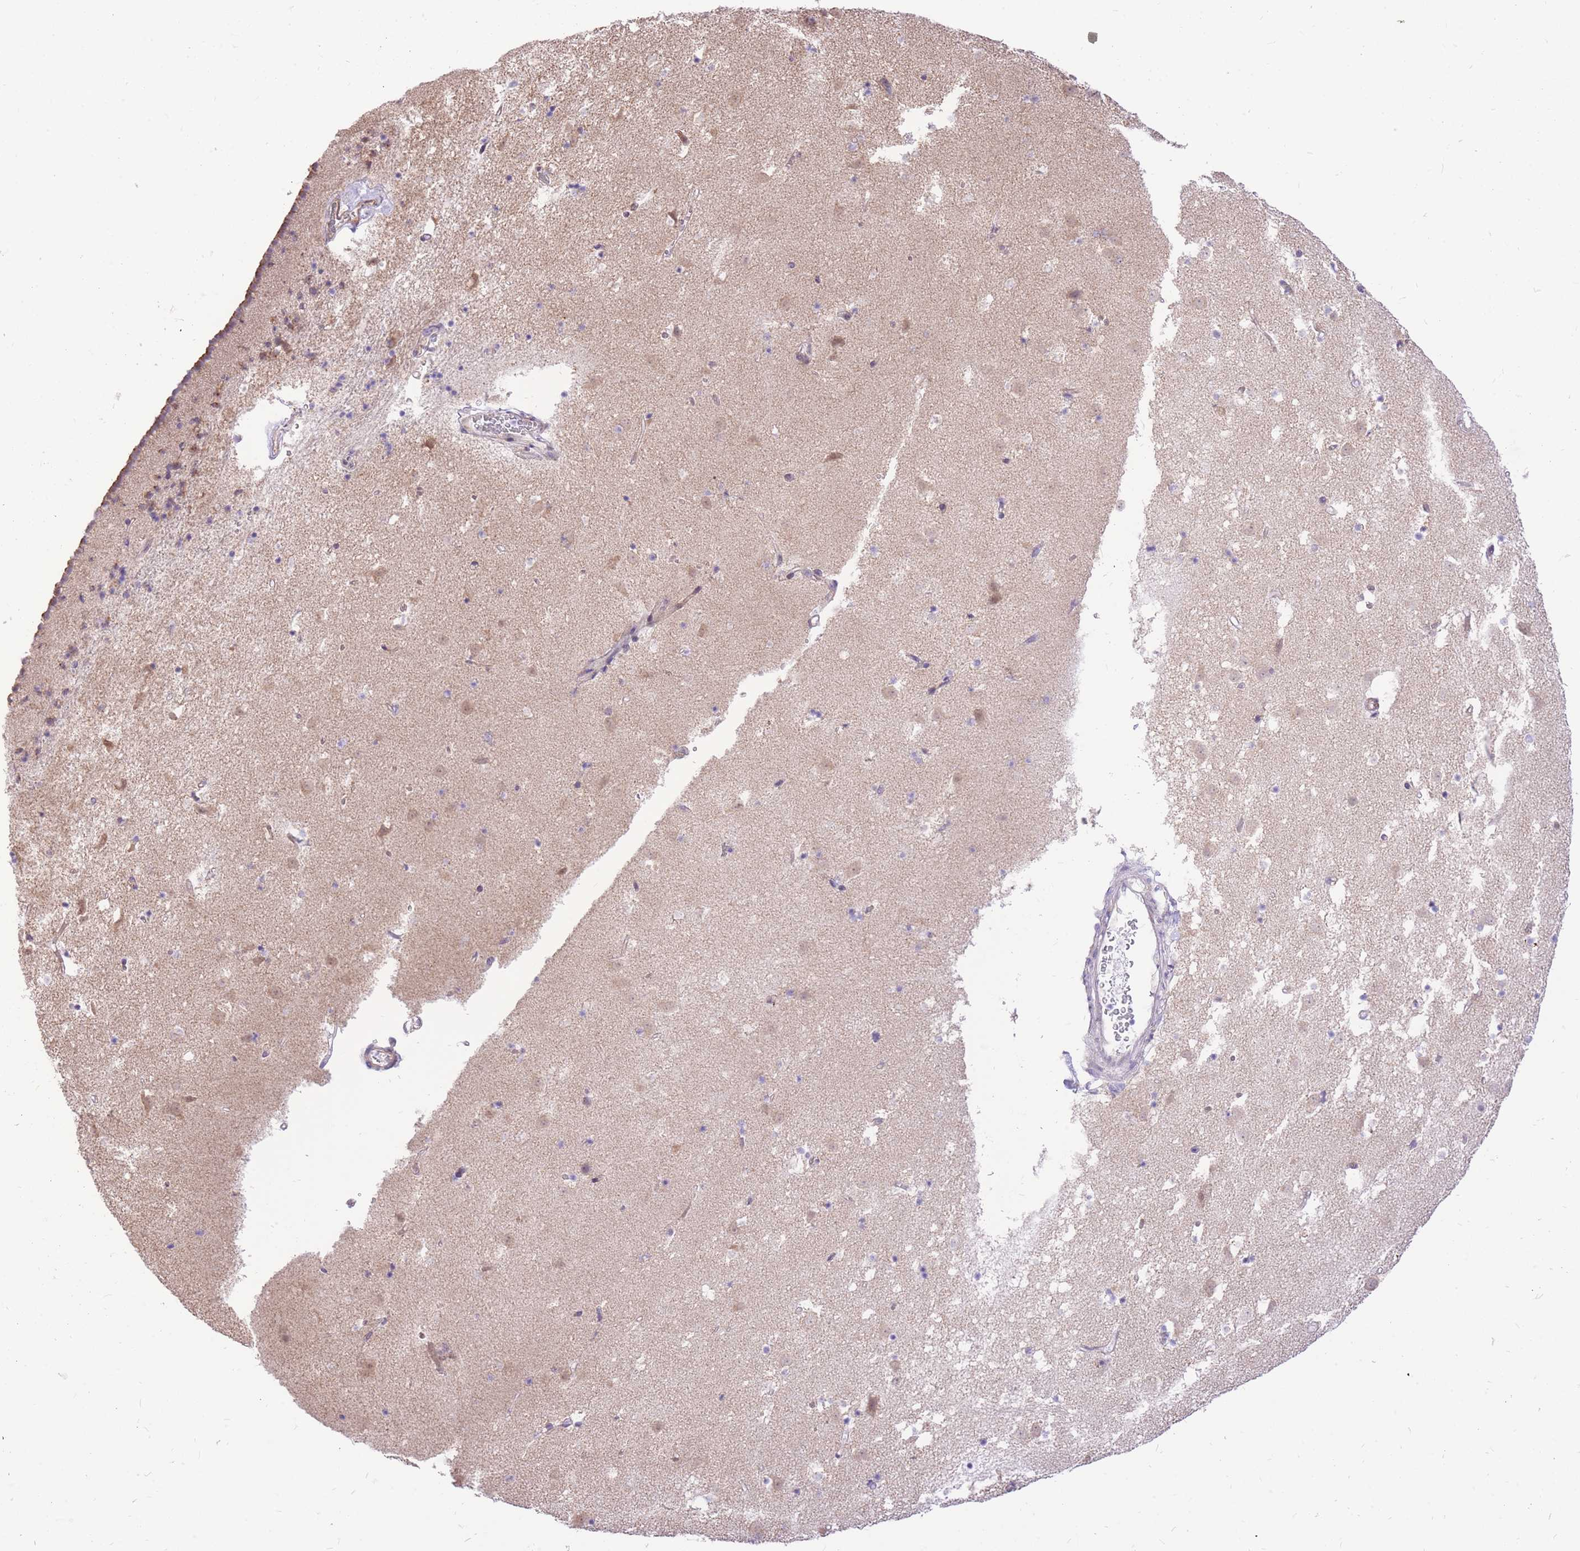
{"staining": {"intensity": "moderate", "quantity": "<25%", "location": "cytoplasmic/membranous"}, "tissue": "caudate", "cell_type": "Glial cells", "image_type": "normal", "snomed": [{"axis": "morphology", "description": "Normal tissue, NOS"}, {"axis": "topography", "description": "Lateral ventricle wall"}], "caption": "The immunohistochemical stain shows moderate cytoplasmic/membranous positivity in glial cells of normal caudate. Ihc stains the protein in brown and the nuclei are stained blue.", "gene": "TOPAZ1", "patient": {"sex": "male", "age": 58}}